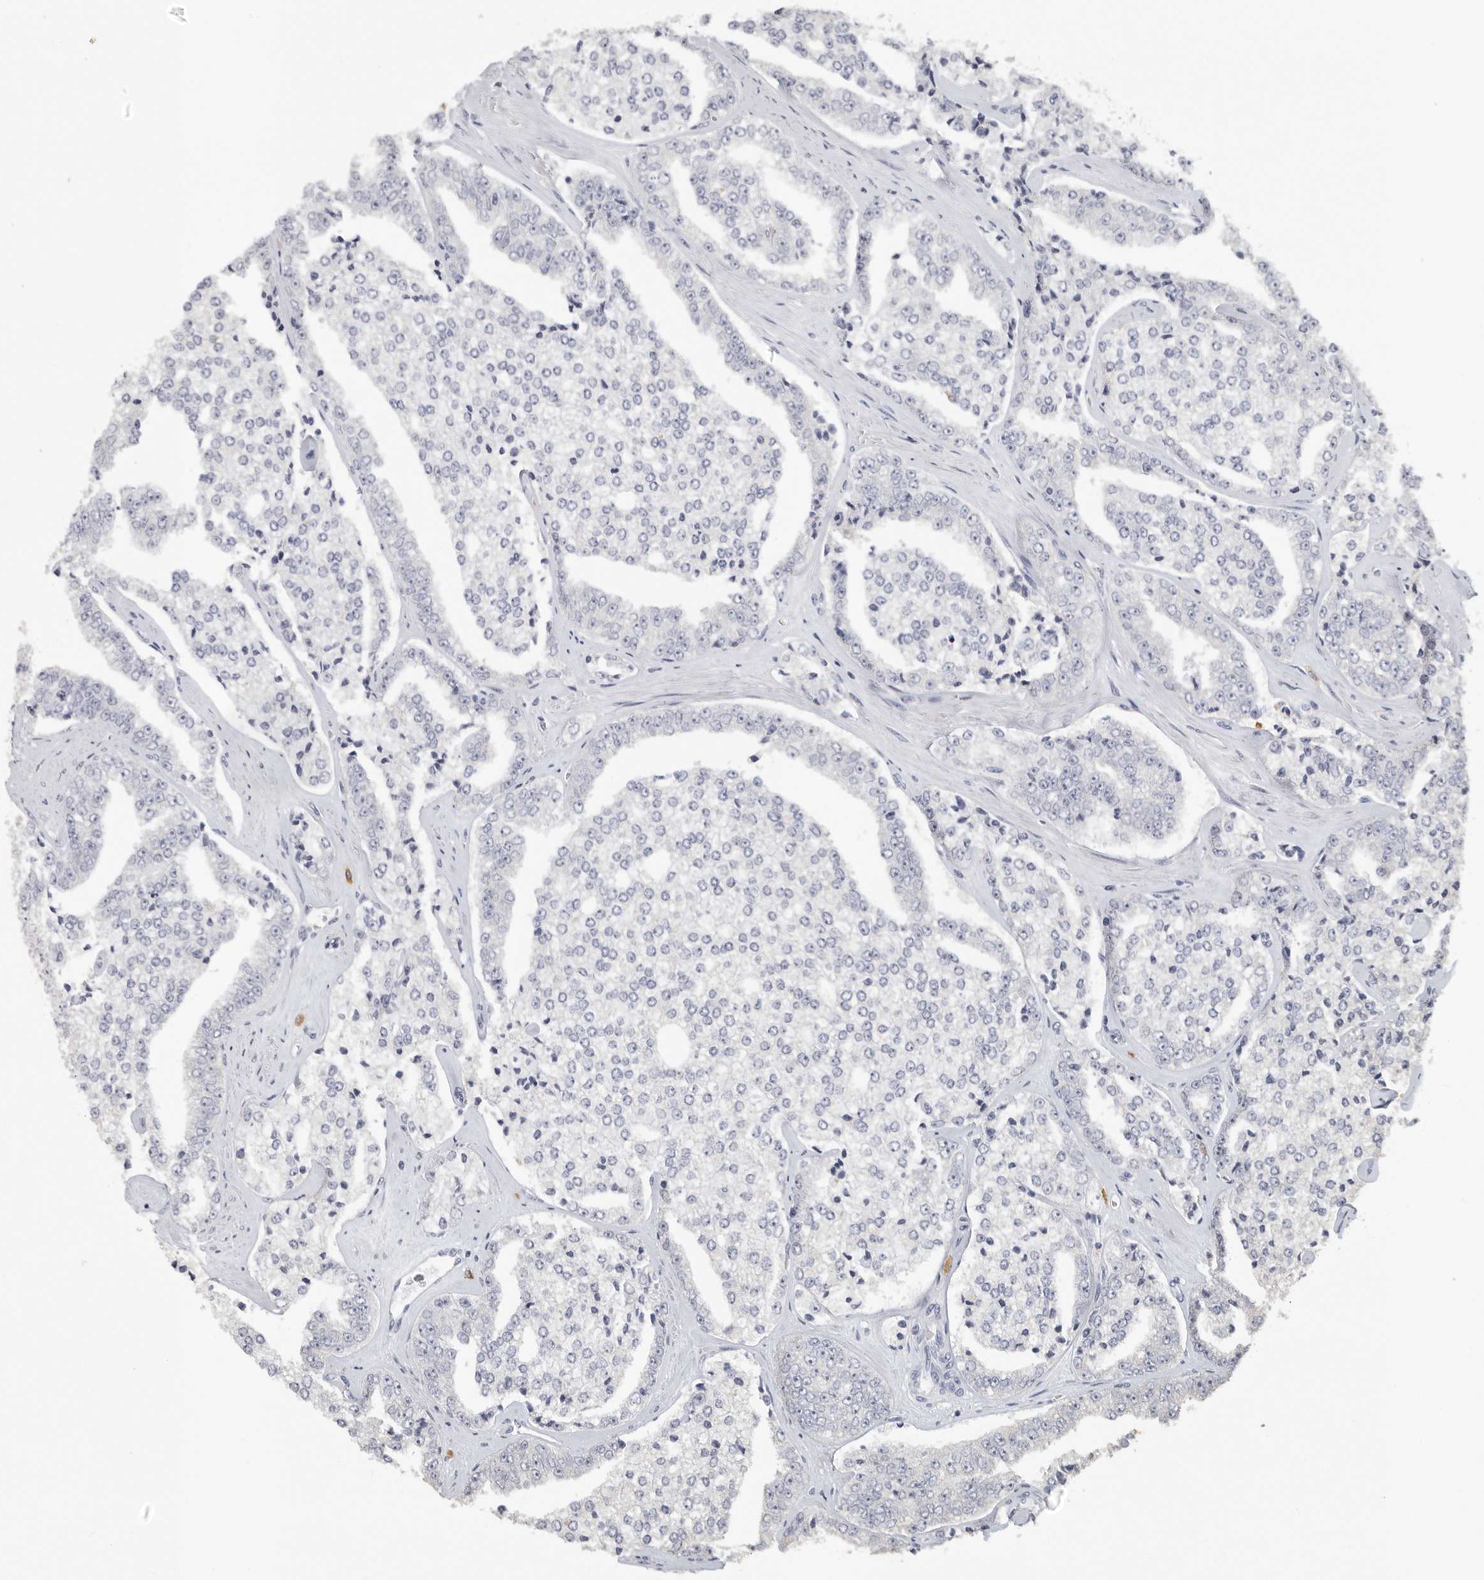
{"staining": {"intensity": "negative", "quantity": "none", "location": "none"}, "tissue": "prostate cancer", "cell_type": "Tumor cells", "image_type": "cancer", "snomed": [{"axis": "morphology", "description": "Adenocarcinoma, High grade"}, {"axis": "topography", "description": "Prostate"}], "caption": "This image is of prostate cancer stained with IHC to label a protein in brown with the nuclei are counter-stained blue. There is no expression in tumor cells.", "gene": "DNAJC11", "patient": {"sex": "male", "age": 71}}